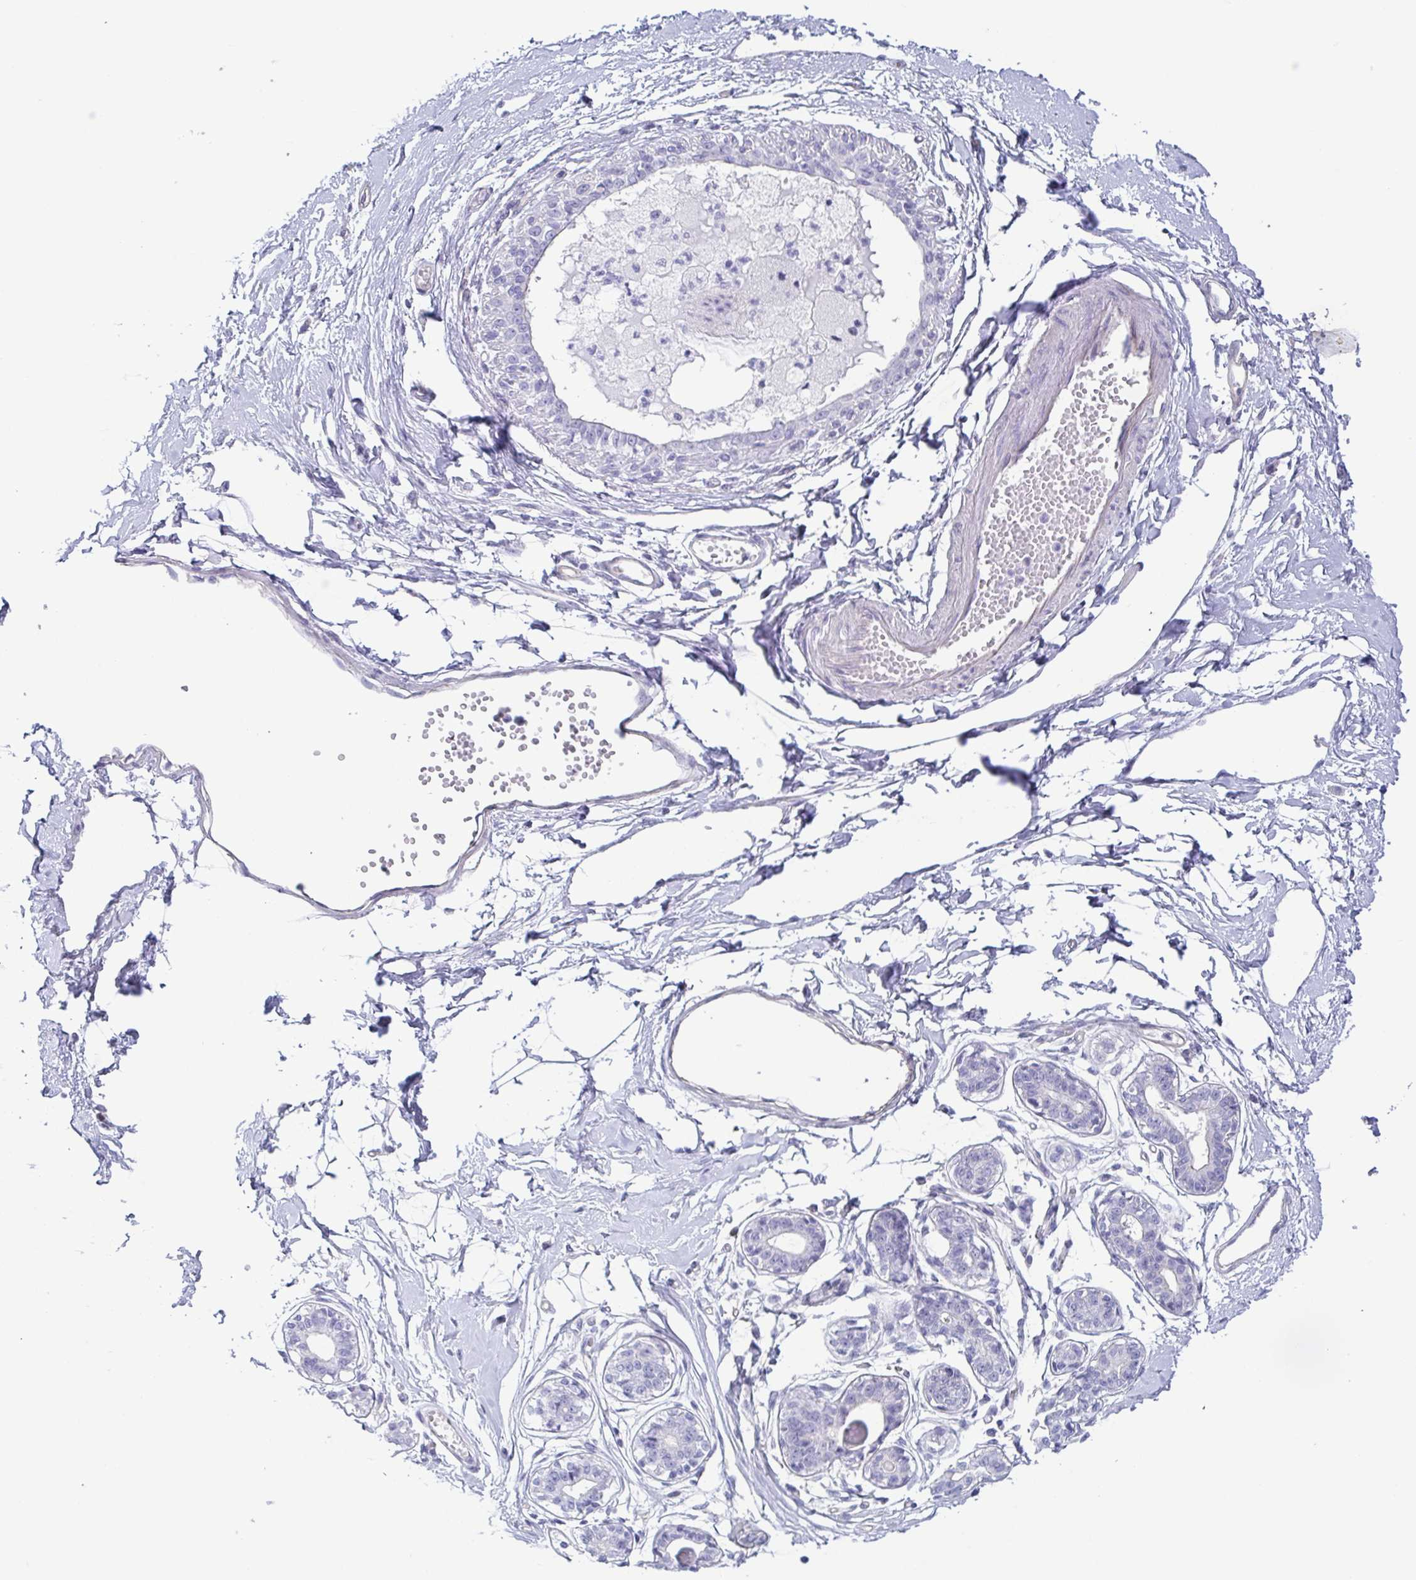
{"staining": {"intensity": "negative", "quantity": "none", "location": "none"}, "tissue": "breast", "cell_type": "Adipocytes", "image_type": "normal", "snomed": [{"axis": "morphology", "description": "Normal tissue, NOS"}, {"axis": "topography", "description": "Breast"}], "caption": "This is a image of IHC staining of unremarkable breast, which shows no staining in adipocytes. (Immunohistochemistry, brightfield microscopy, high magnification).", "gene": "ENSG00000275778", "patient": {"sex": "female", "age": 45}}